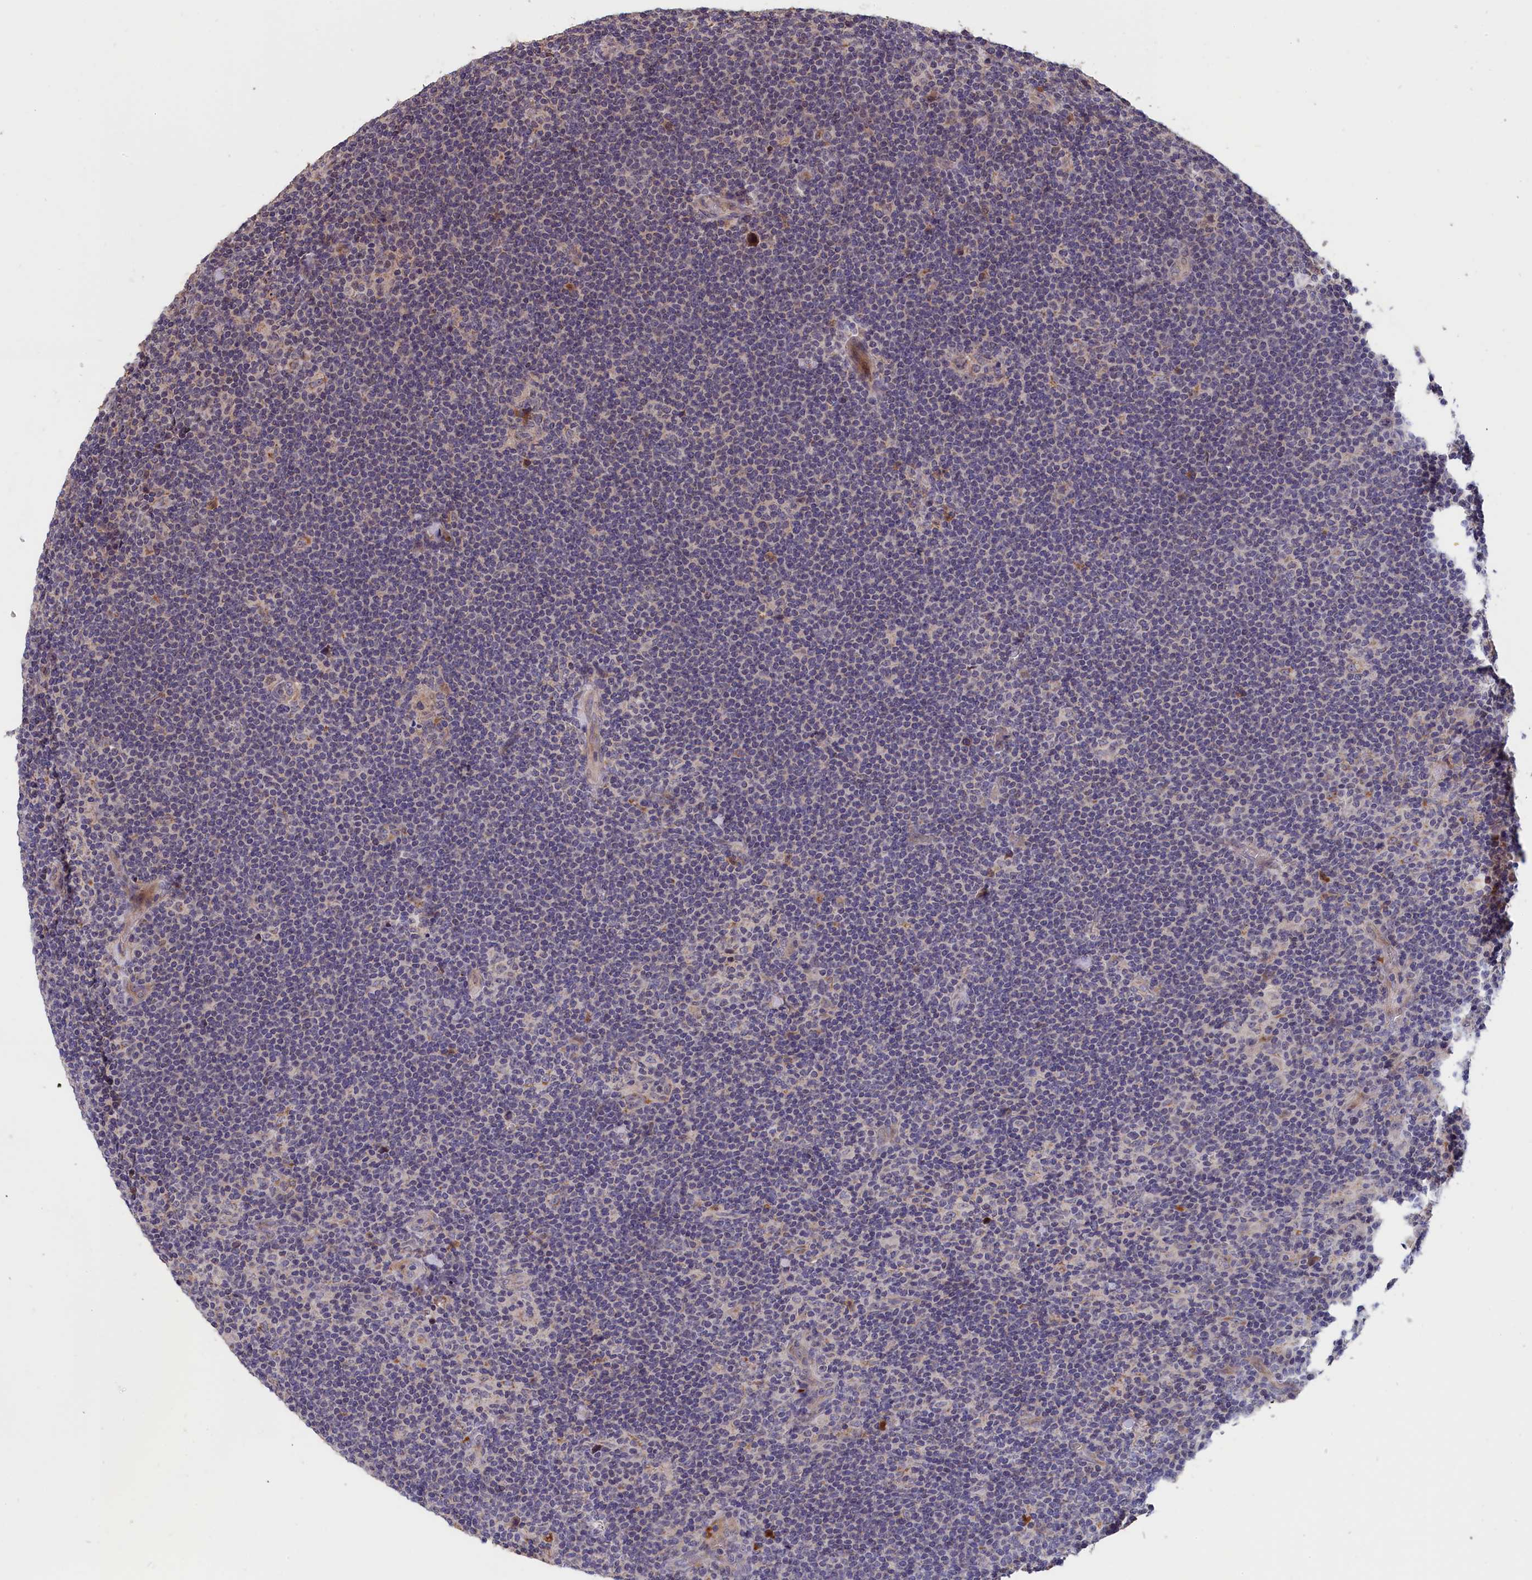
{"staining": {"intensity": "weak", "quantity": "<25%", "location": "cytoplasmic/membranous"}, "tissue": "lymphoma", "cell_type": "Tumor cells", "image_type": "cancer", "snomed": [{"axis": "morphology", "description": "Hodgkin's disease, NOS"}, {"axis": "topography", "description": "Lymph node"}], "caption": "This is a micrograph of IHC staining of lymphoma, which shows no staining in tumor cells.", "gene": "EPB41L4B", "patient": {"sex": "female", "age": 57}}